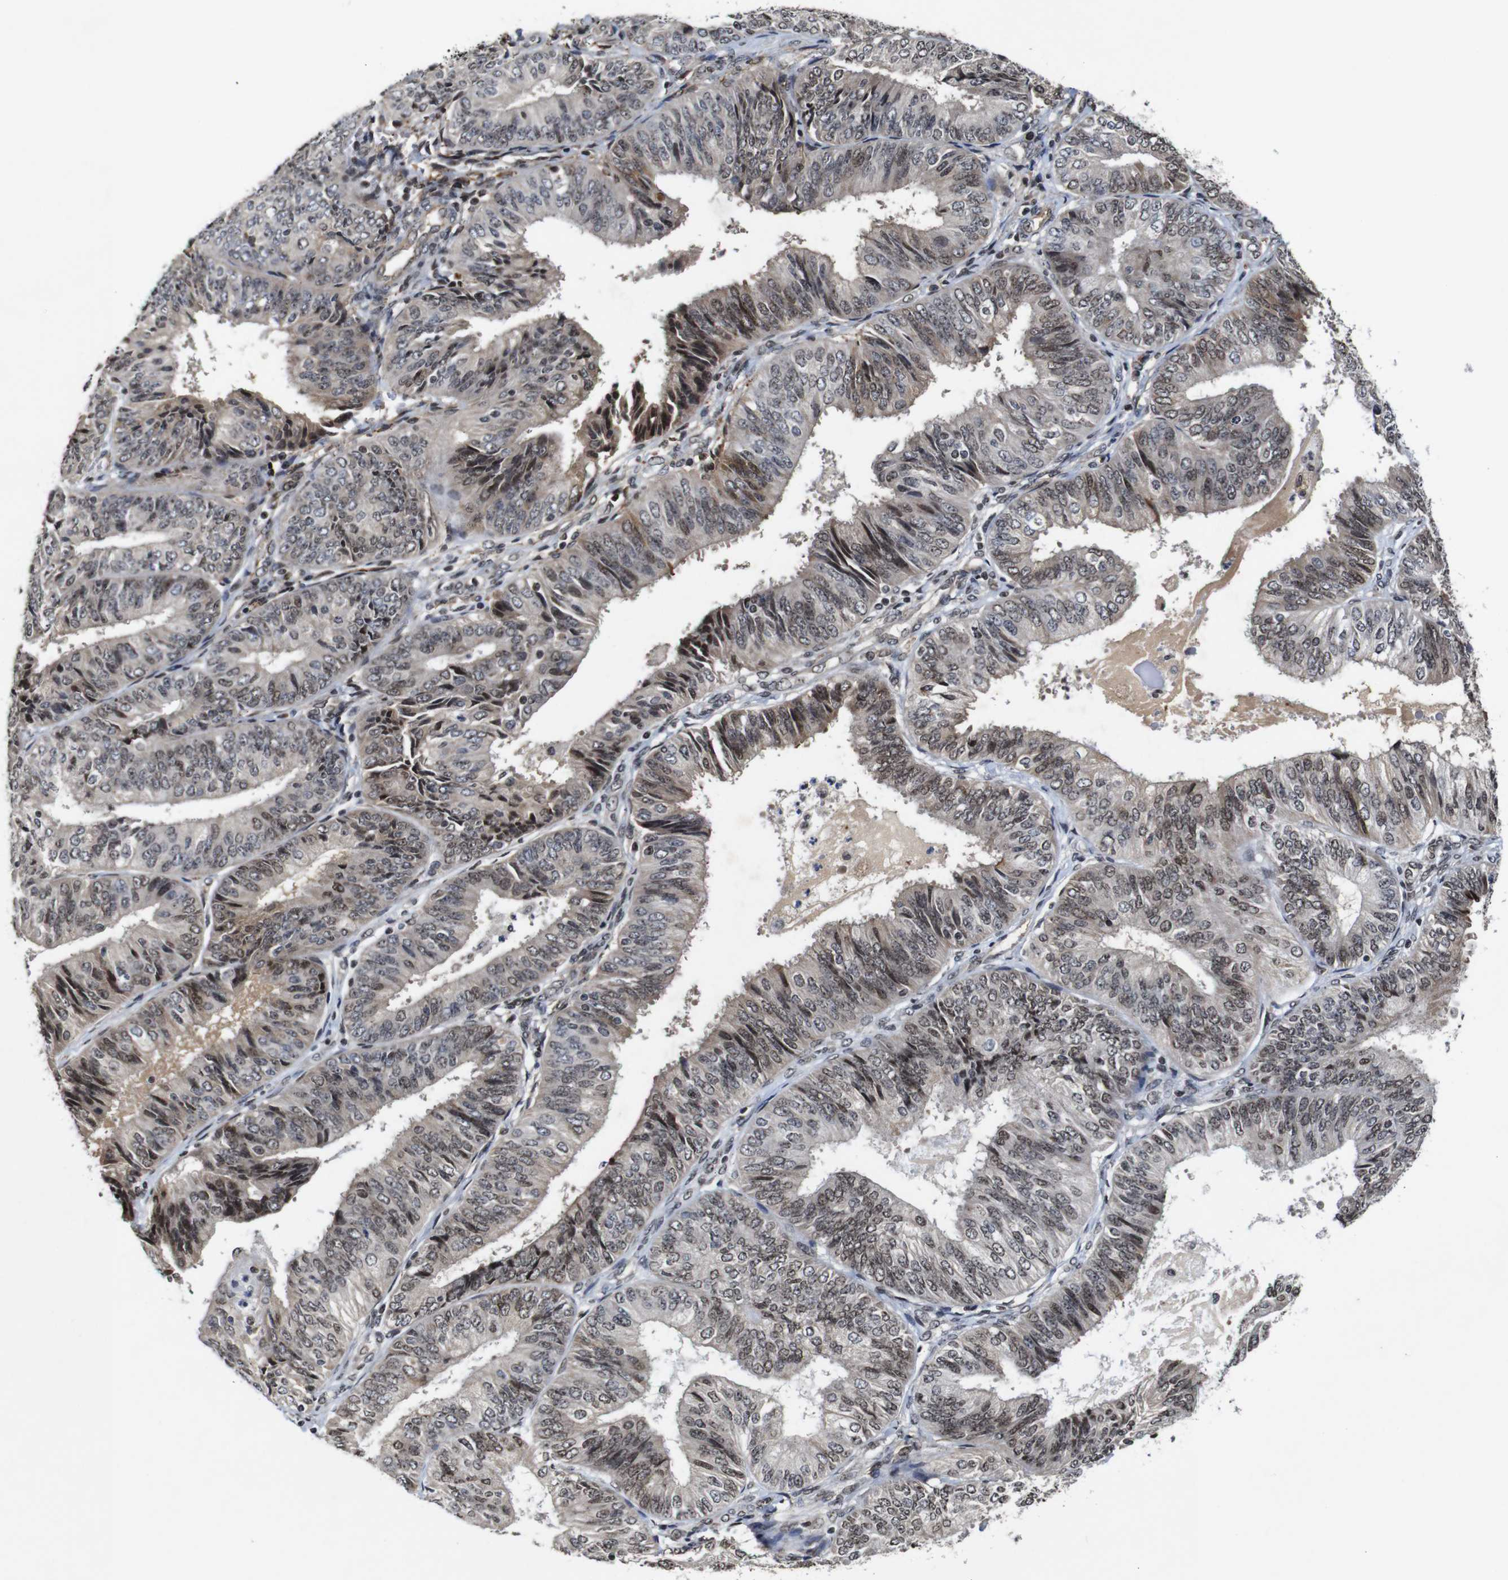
{"staining": {"intensity": "moderate", "quantity": "<25%", "location": "cytoplasmic/membranous,nuclear"}, "tissue": "endometrial cancer", "cell_type": "Tumor cells", "image_type": "cancer", "snomed": [{"axis": "morphology", "description": "Adenocarcinoma, NOS"}, {"axis": "topography", "description": "Endometrium"}], "caption": "A photomicrograph of human endometrial cancer stained for a protein demonstrates moderate cytoplasmic/membranous and nuclear brown staining in tumor cells.", "gene": "MYC", "patient": {"sex": "female", "age": 58}}